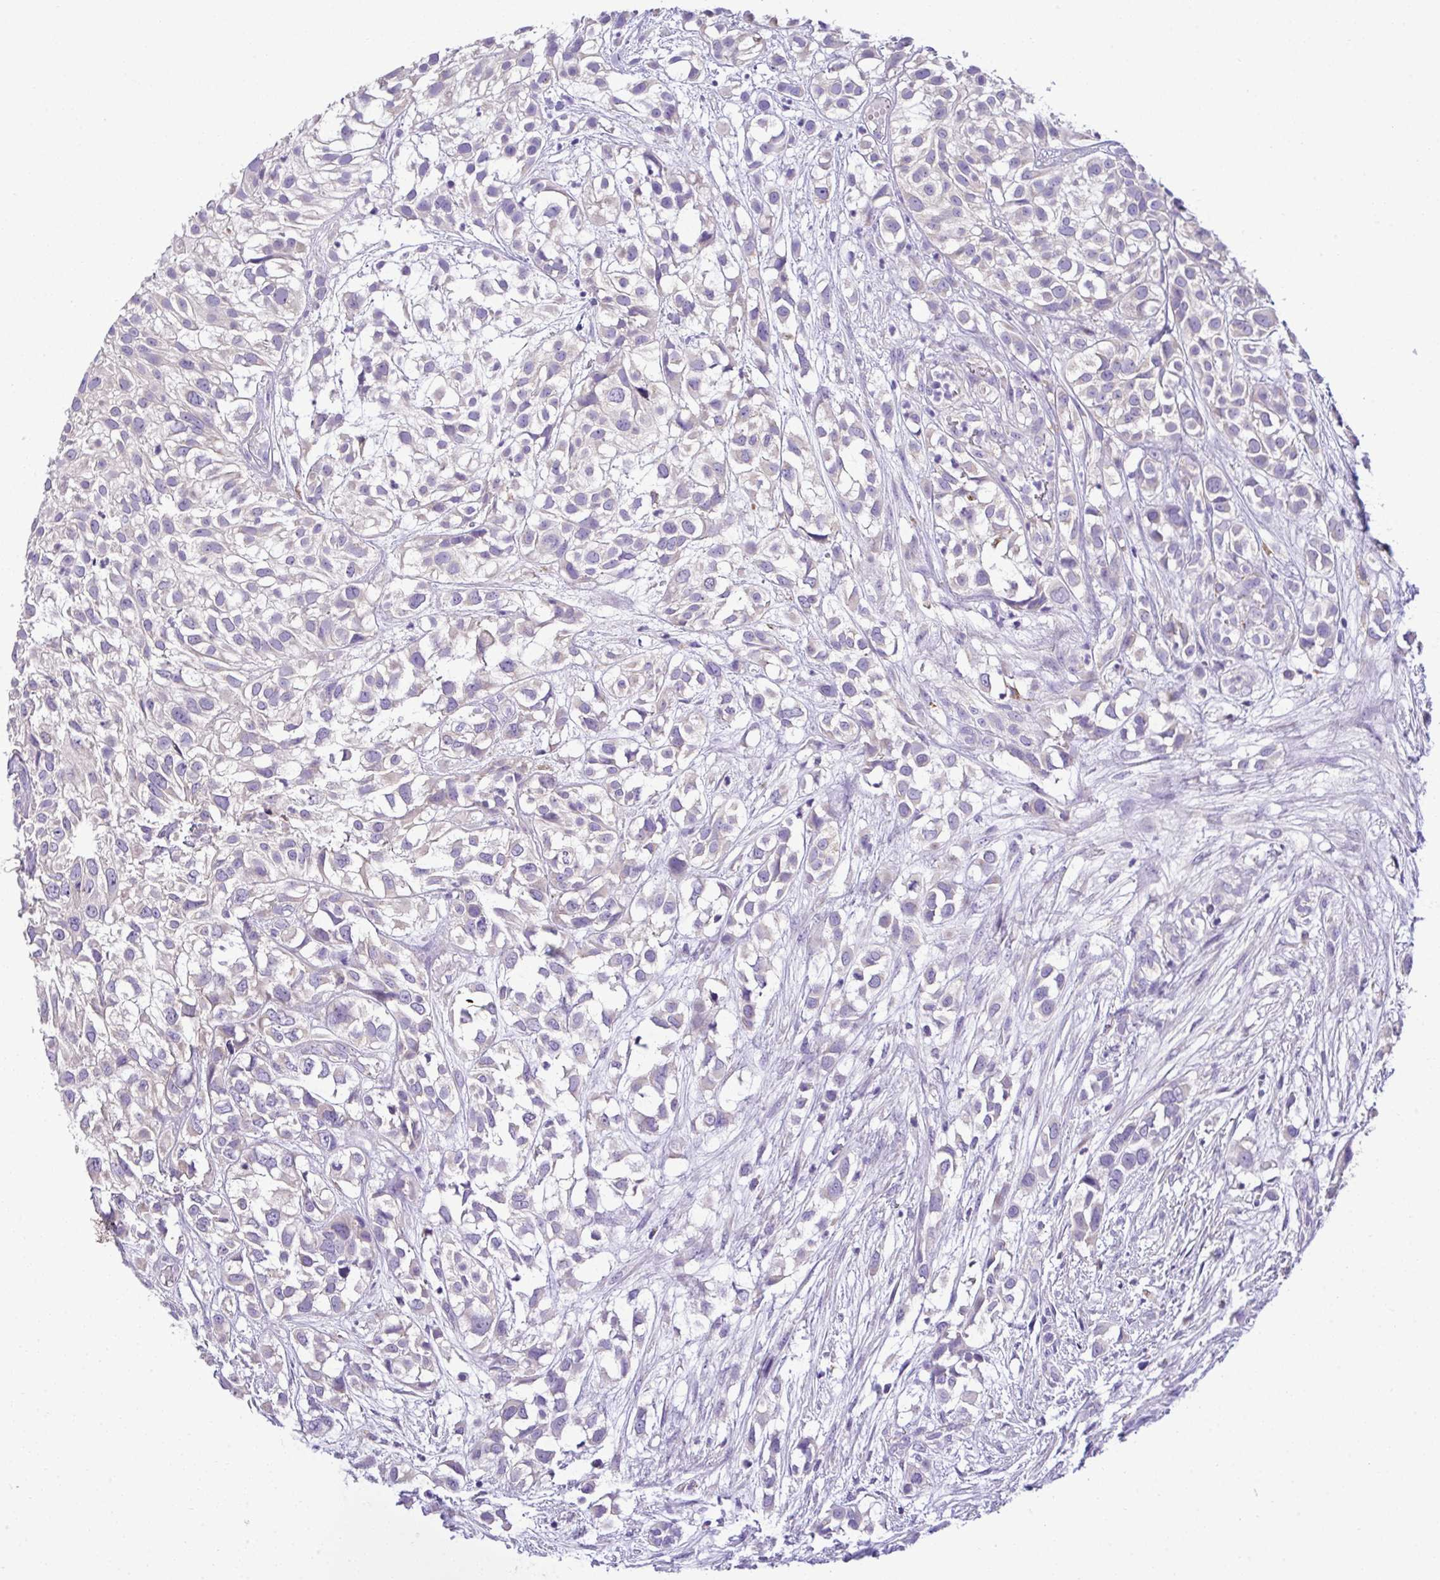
{"staining": {"intensity": "negative", "quantity": "none", "location": "none"}, "tissue": "urothelial cancer", "cell_type": "Tumor cells", "image_type": "cancer", "snomed": [{"axis": "morphology", "description": "Urothelial carcinoma, High grade"}, {"axis": "topography", "description": "Urinary bladder"}], "caption": "This is an IHC micrograph of human urothelial carcinoma (high-grade). There is no staining in tumor cells.", "gene": "ST8SIA2", "patient": {"sex": "male", "age": 56}}